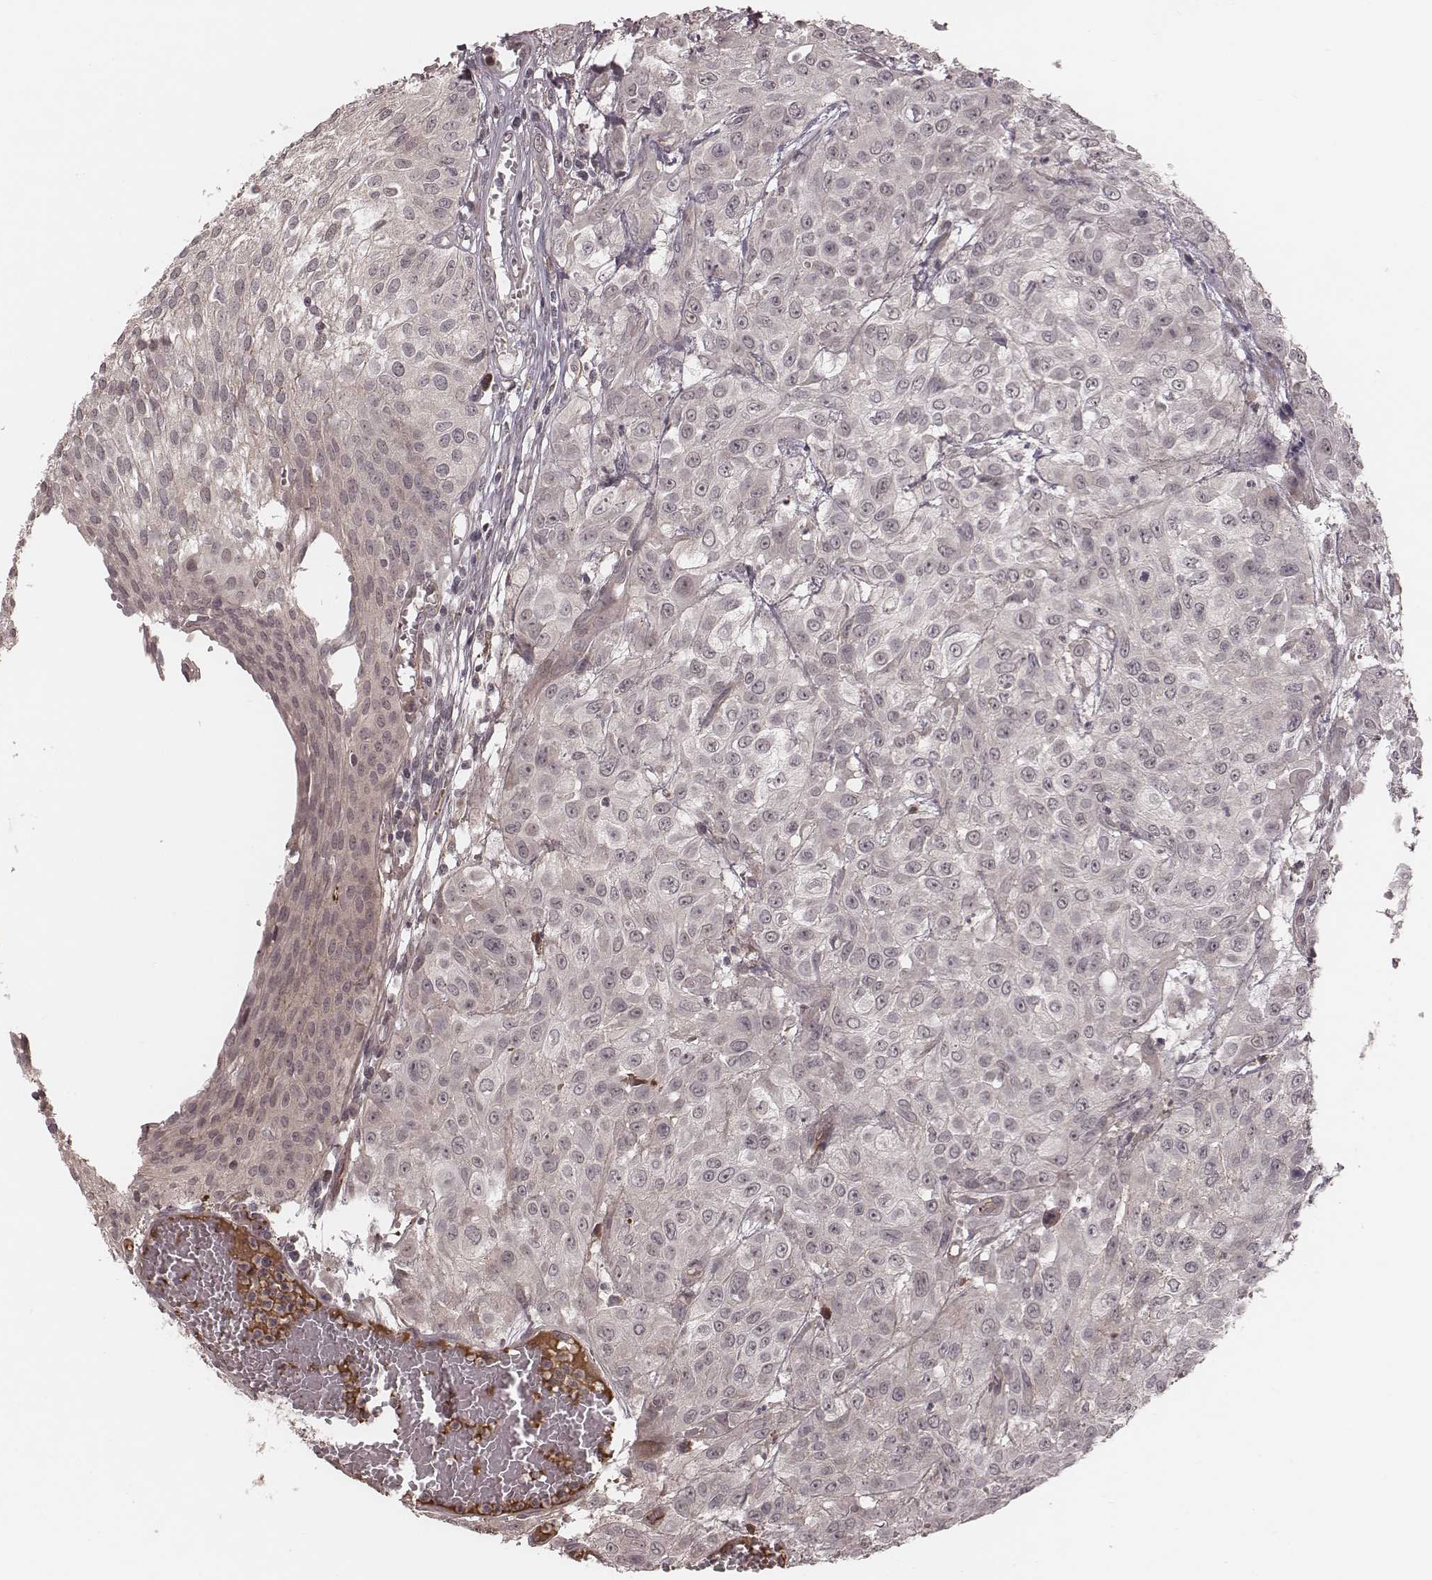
{"staining": {"intensity": "negative", "quantity": "none", "location": "none"}, "tissue": "urothelial cancer", "cell_type": "Tumor cells", "image_type": "cancer", "snomed": [{"axis": "morphology", "description": "Urothelial carcinoma, High grade"}, {"axis": "topography", "description": "Urinary bladder"}], "caption": "A high-resolution image shows IHC staining of urothelial cancer, which displays no significant expression in tumor cells.", "gene": "IL5", "patient": {"sex": "male", "age": 57}}